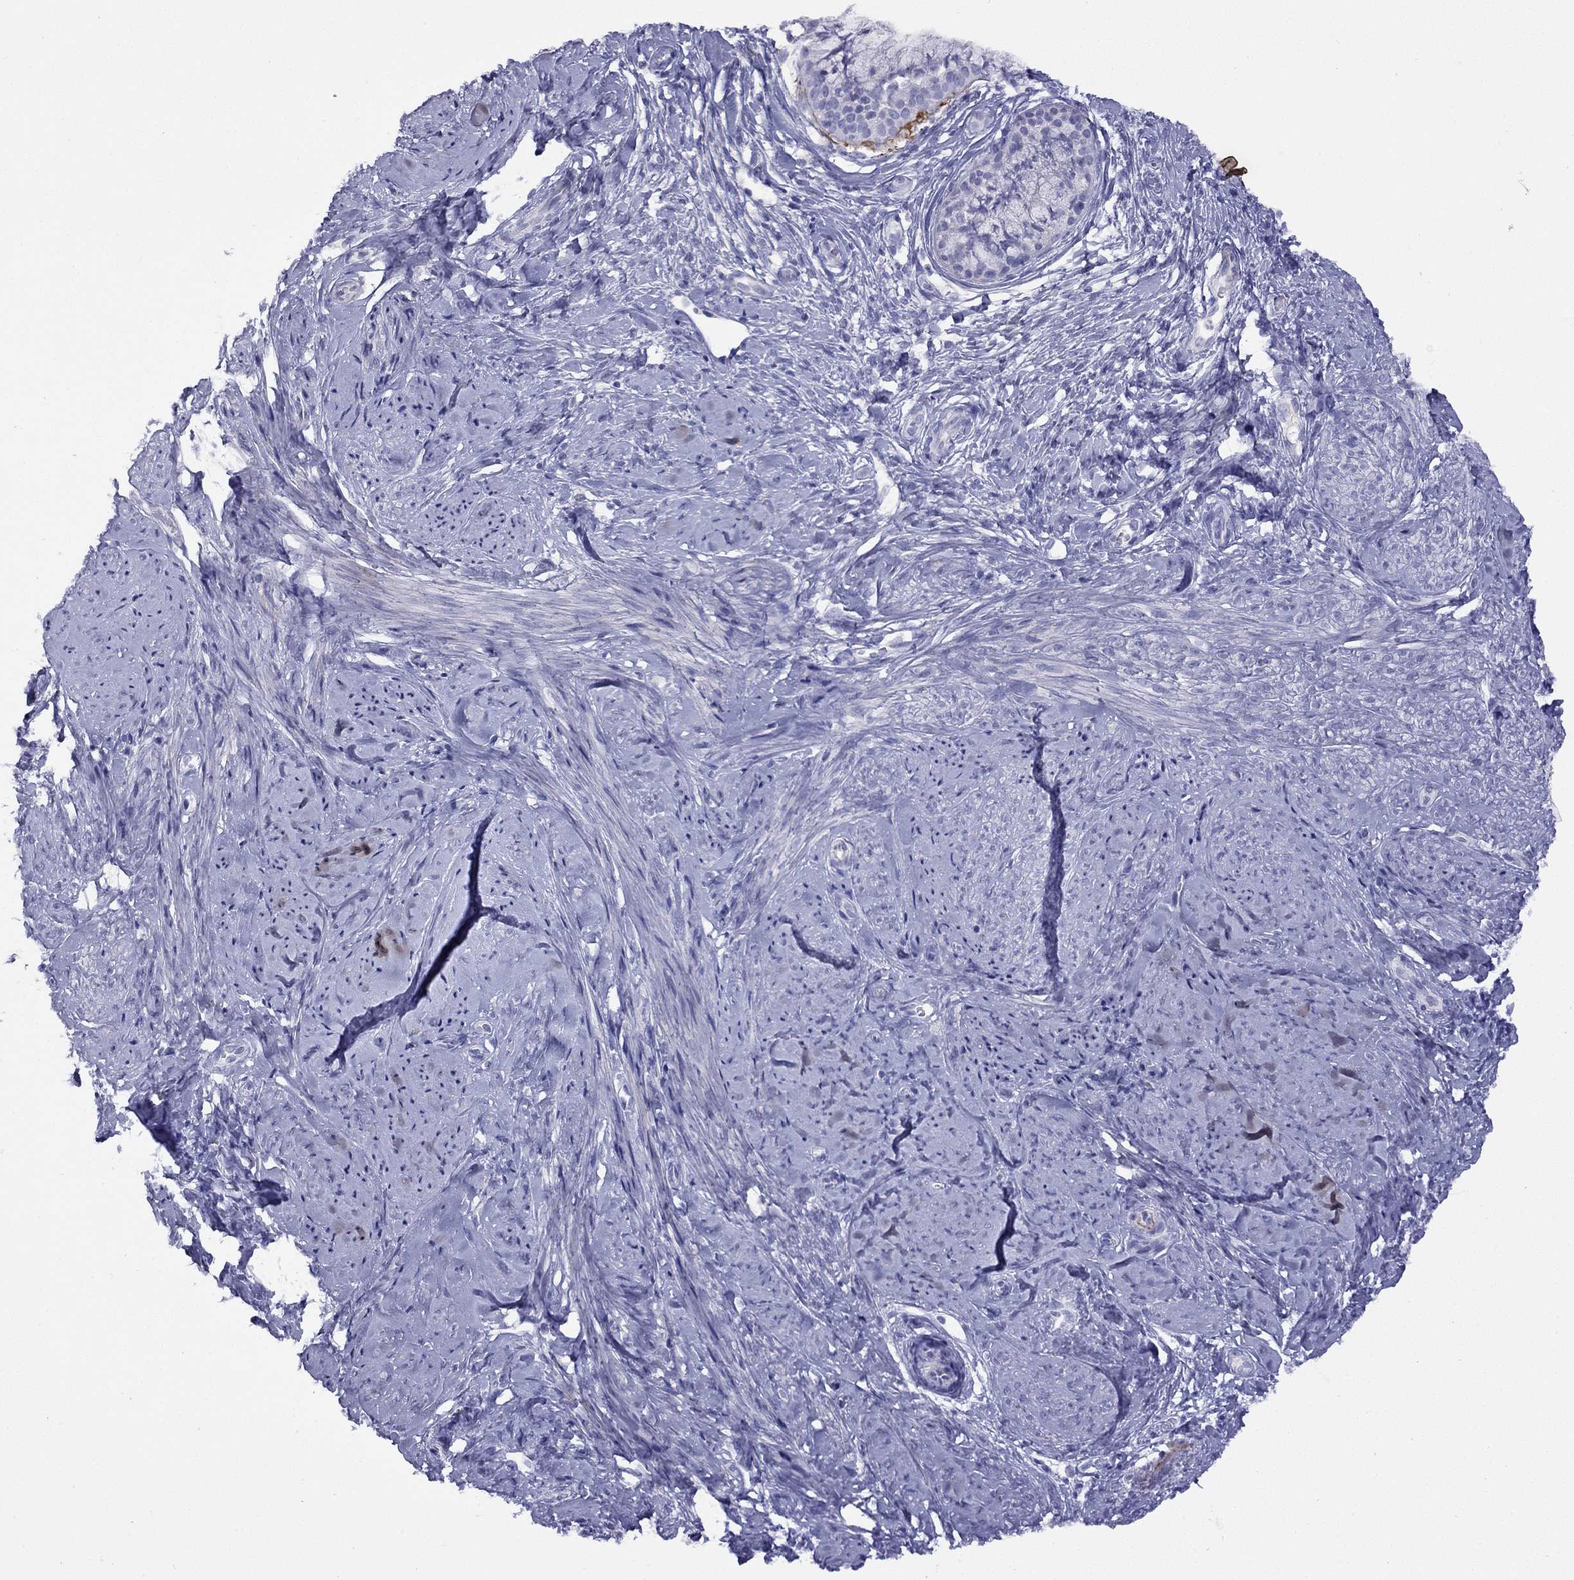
{"staining": {"intensity": "moderate", "quantity": "<25%", "location": "cytoplasmic/membranous"}, "tissue": "smooth muscle", "cell_type": "Smooth muscle cells", "image_type": "normal", "snomed": [{"axis": "morphology", "description": "Normal tissue, NOS"}, {"axis": "topography", "description": "Smooth muscle"}], "caption": "A micrograph showing moderate cytoplasmic/membranous expression in approximately <25% of smooth muscle cells in unremarkable smooth muscle, as visualized by brown immunohistochemical staining.", "gene": "CPNE4", "patient": {"sex": "female", "age": 48}}